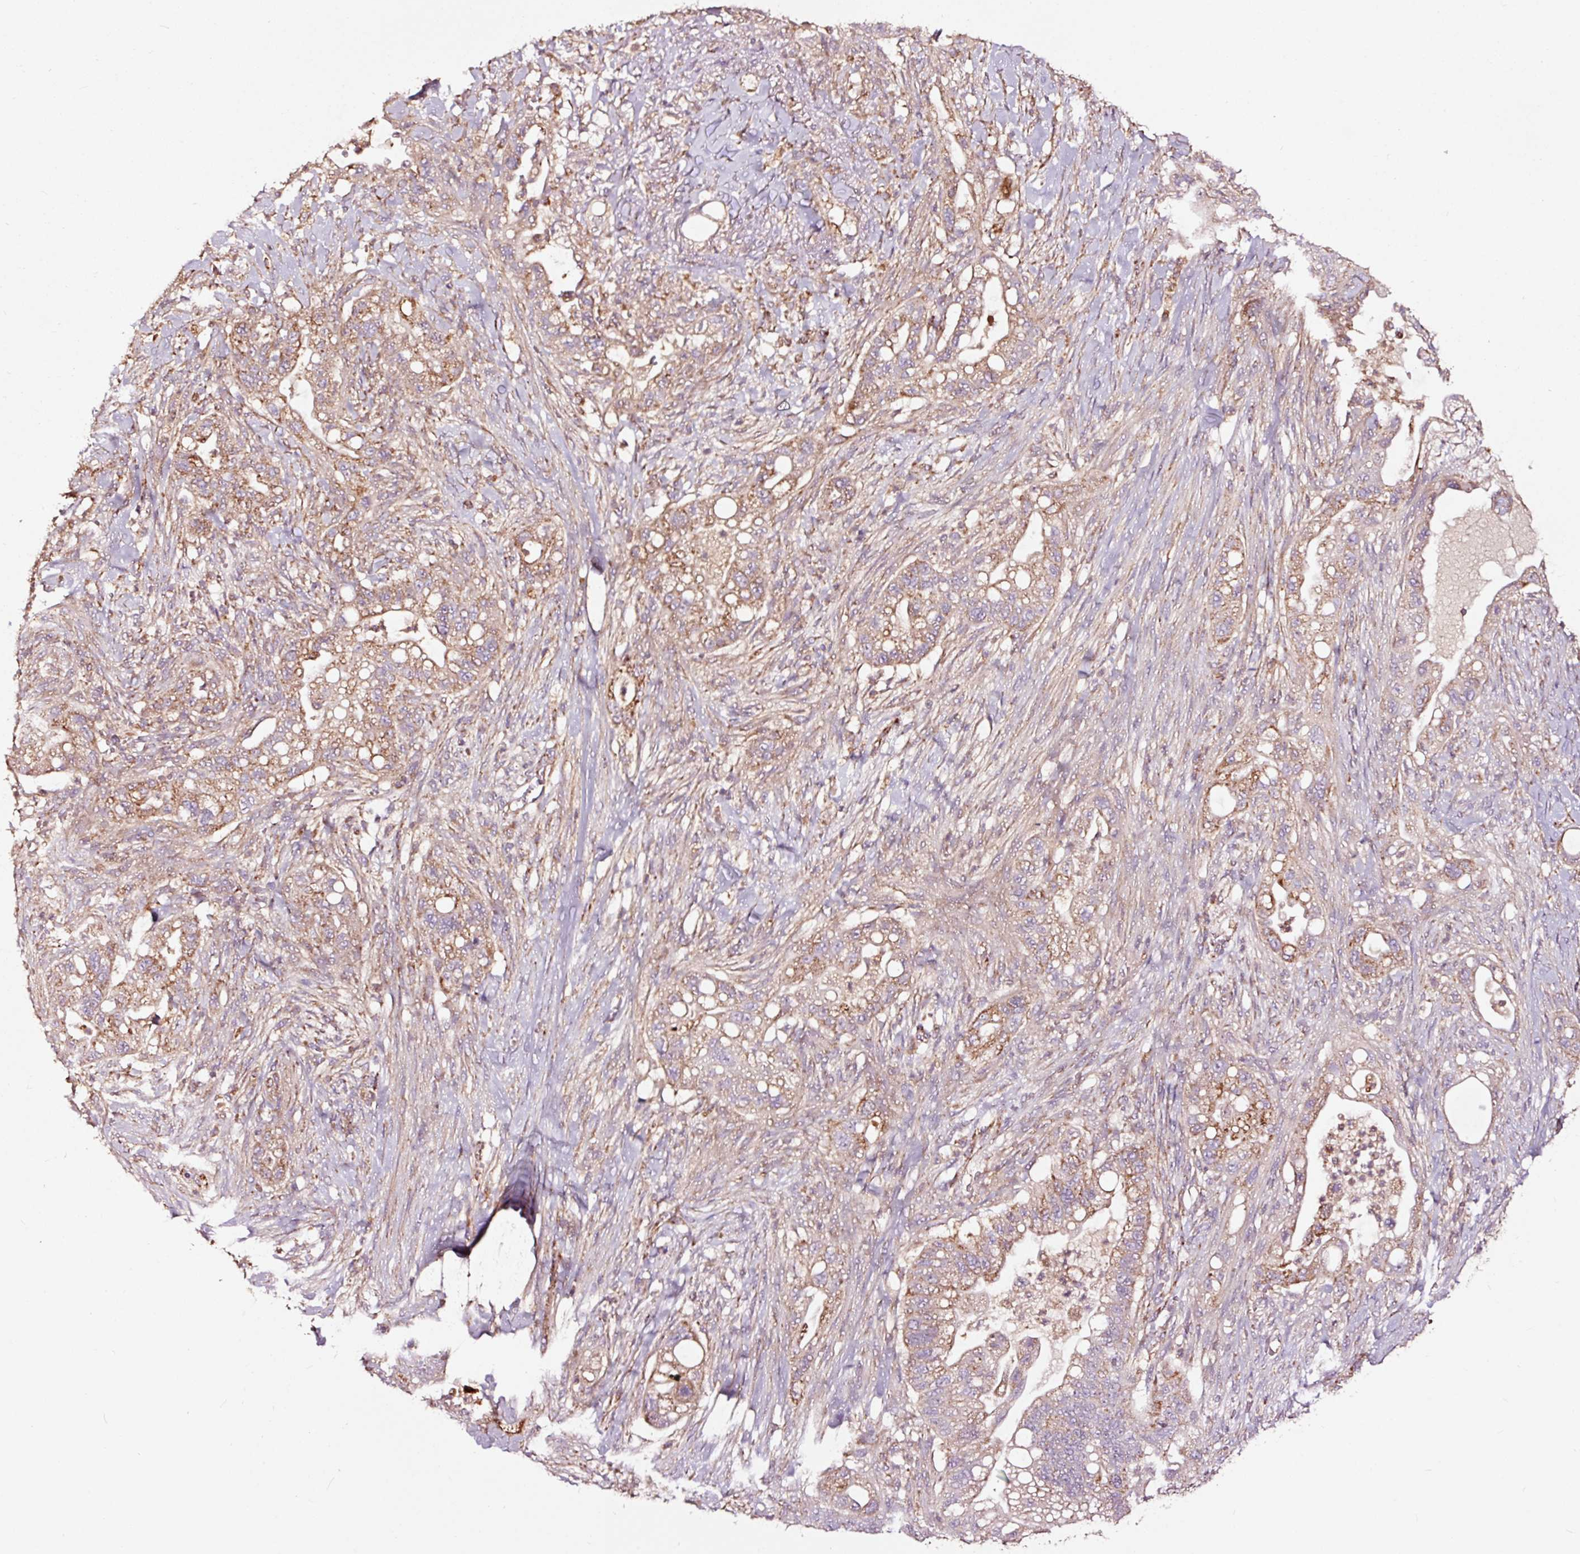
{"staining": {"intensity": "moderate", "quantity": ">75%", "location": "cytoplasmic/membranous"}, "tissue": "pancreatic cancer", "cell_type": "Tumor cells", "image_type": "cancer", "snomed": [{"axis": "morphology", "description": "Adenocarcinoma, NOS"}, {"axis": "topography", "description": "Pancreas"}], "caption": "High-magnification brightfield microscopy of adenocarcinoma (pancreatic) stained with DAB (3,3'-diaminobenzidine) (brown) and counterstained with hematoxylin (blue). tumor cells exhibit moderate cytoplasmic/membranous staining is appreciated in about>75% of cells.", "gene": "TPM1", "patient": {"sex": "male", "age": 44}}